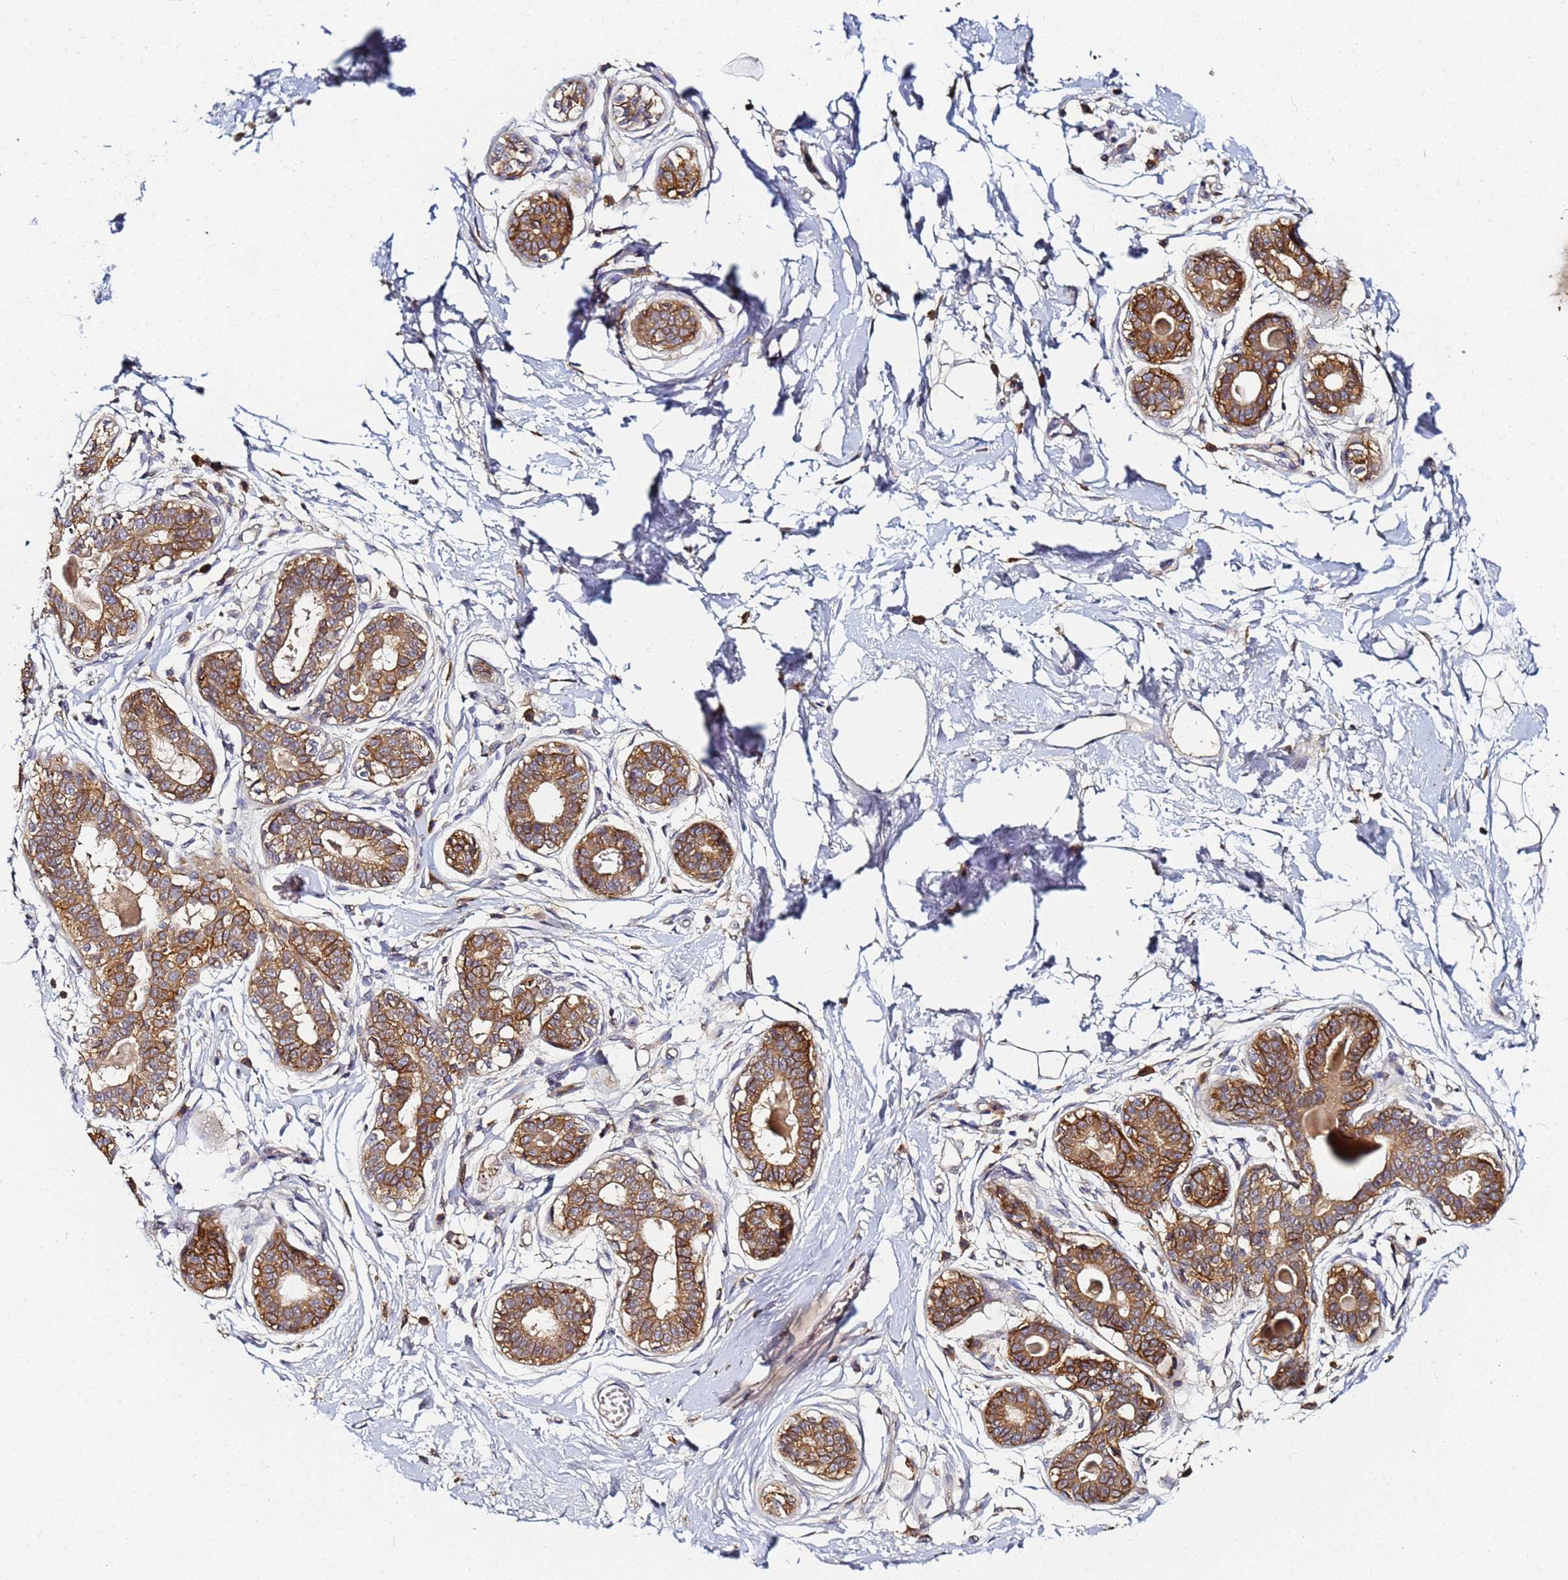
{"staining": {"intensity": "negative", "quantity": "none", "location": "none"}, "tissue": "breast", "cell_type": "Adipocytes", "image_type": "normal", "snomed": [{"axis": "morphology", "description": "Normal tissue, NOS"}, {"axis": "topography", "description": "Breast"}], "caption": "There is no significant staining in adipocytes of breast. (Stains: DAB (3,3'-diaminobenzidine) immunohistochemistry (IHC) with hematoxylin counter stain, Microscopy: brightfield microscopy at high magnification).", "gene": "LRRC69", "patient": {"sex": "female", "age": 45}}